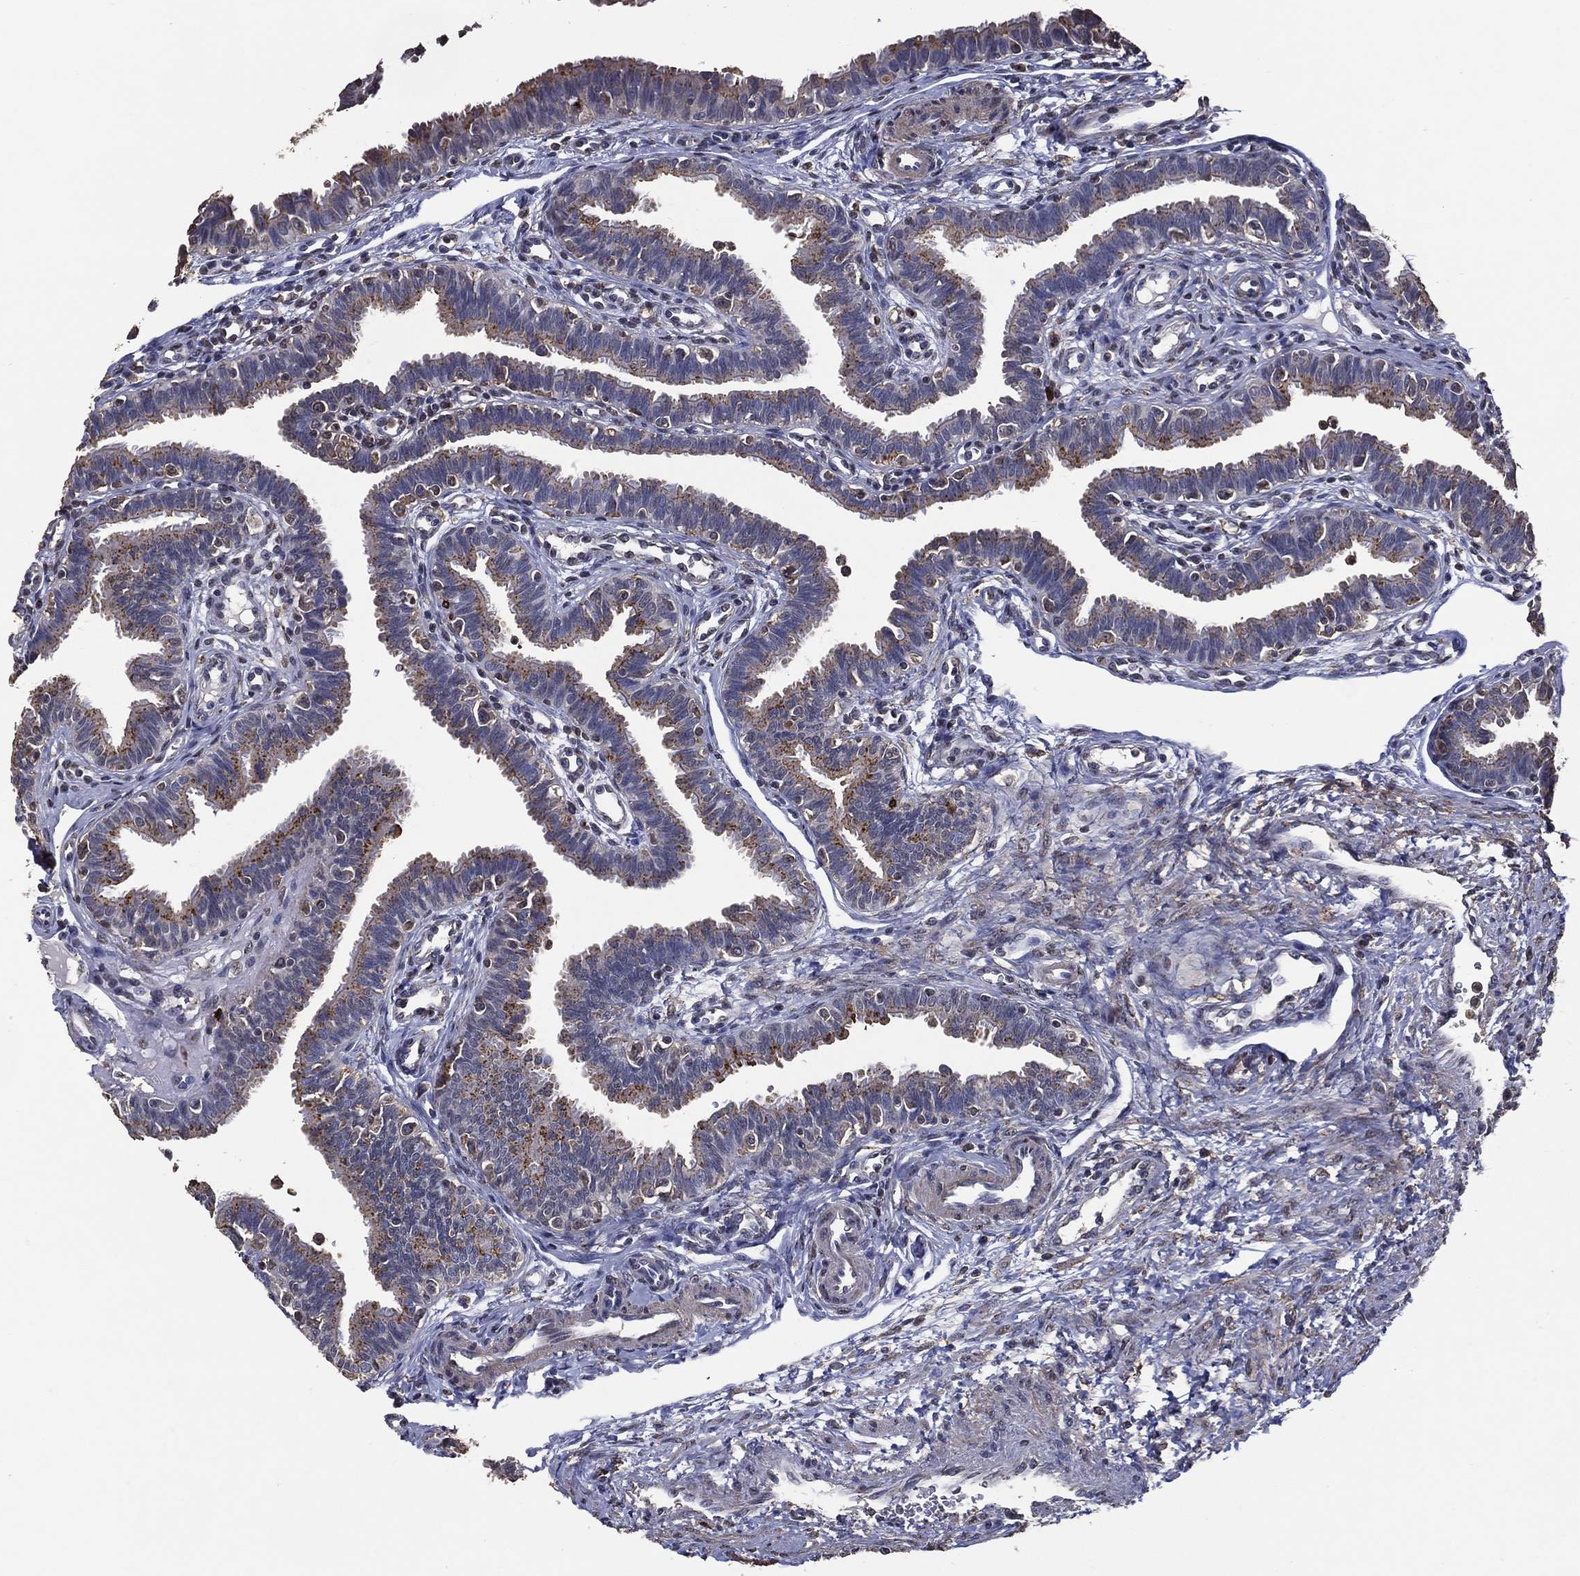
{"staining": {"intensity": "moderate", "quantity": "25%-75%", "location": "cytoplasmic/membranous"}, "tissue": "fallopian tube", "cell_type": "Glandular cells", "image_type": "normal", "snomed": [{"axis": "morphology", "description": "Normal tissue, NOS"}, {"axis": "topography", "description": "Fallopian tube"}], "caption": "Protein analysis of normal fallopian tube exhibits moderate cytoplasmic/membranous expression in about 25%-75% of glandular cells.", "gene": "GPR183", "patient": {"sex": "female", "age": 36}}